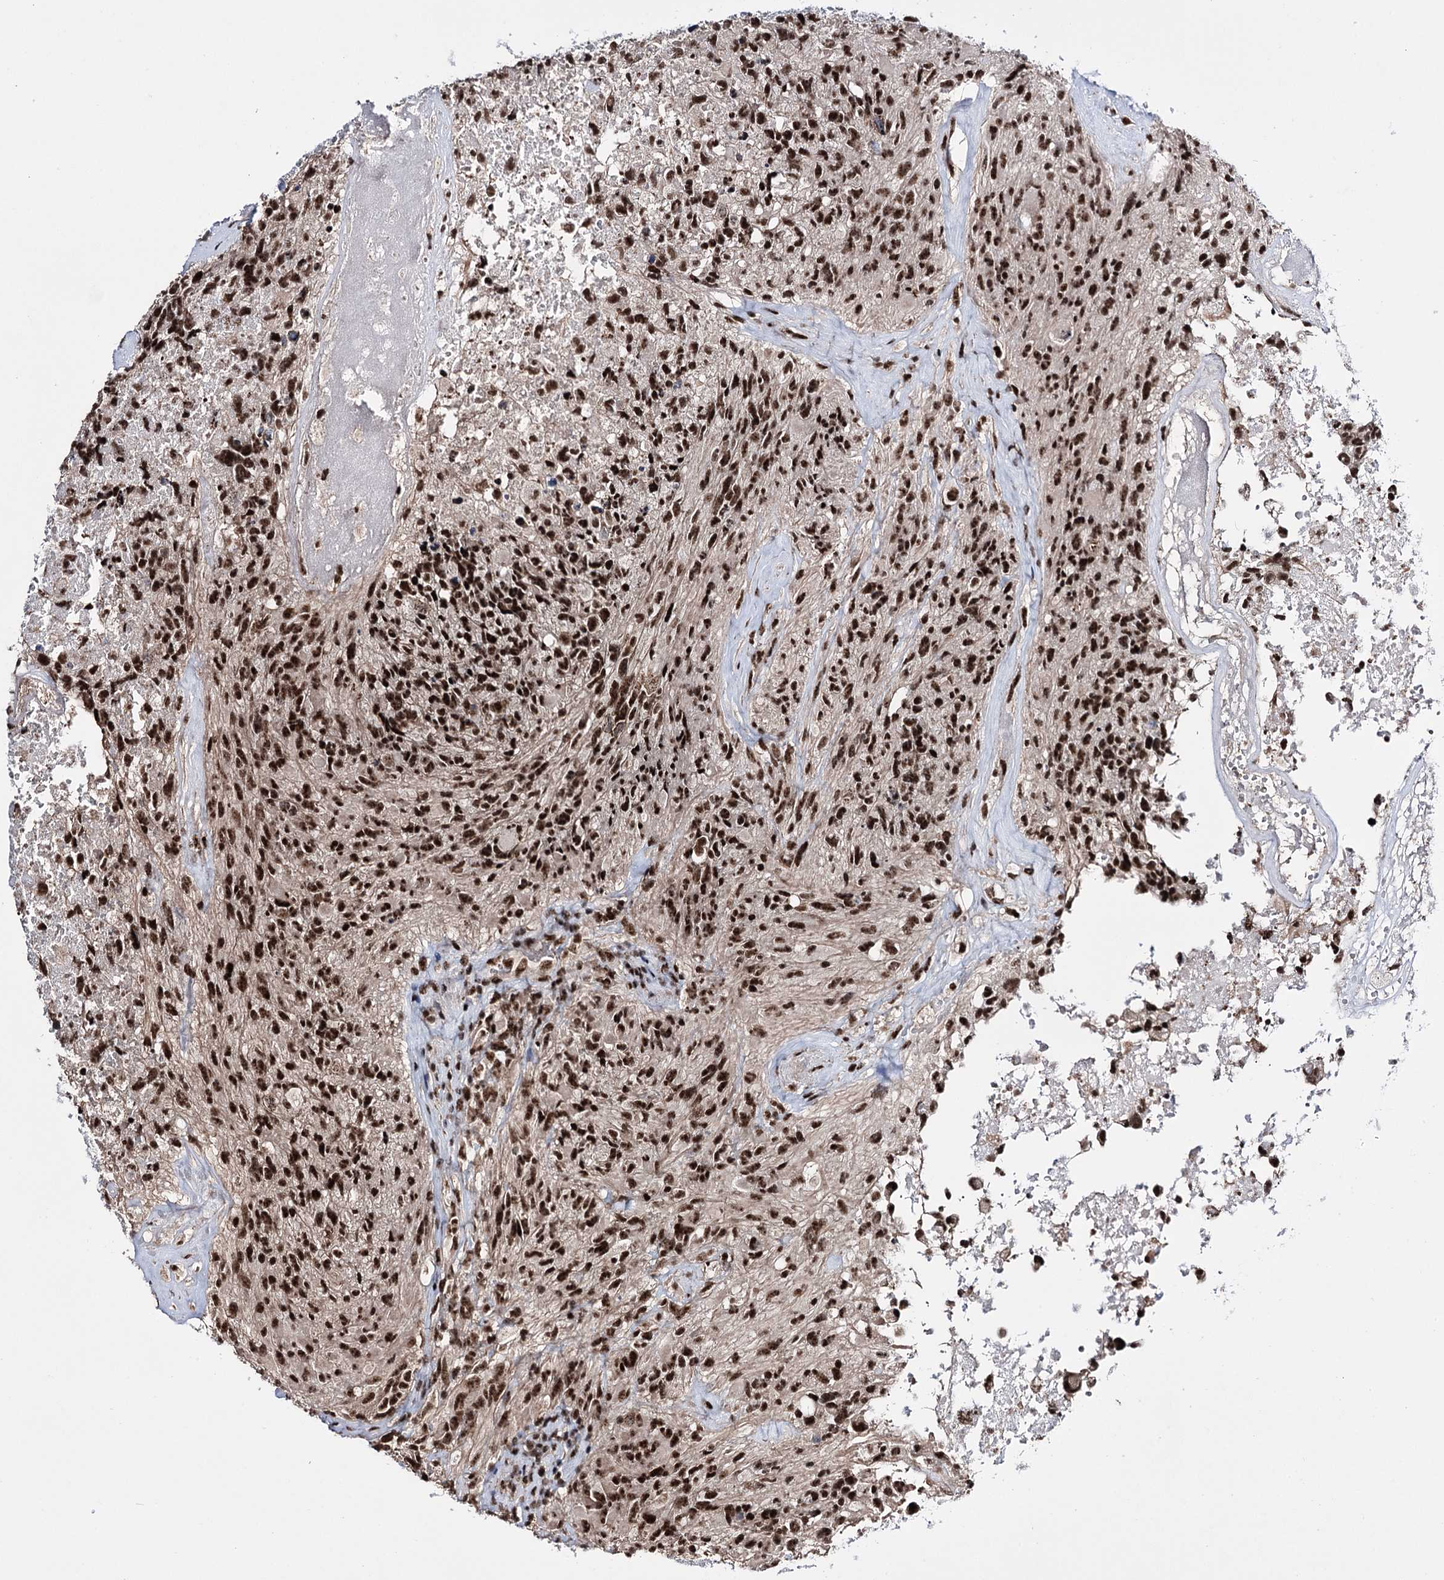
{"staining": {"intensity": "strong", "quantity": ">75%", "location": "nuclear"}, "tissue": "glioma", "cell_type": "Tumor cells", "image_type": "cancer", "snomed": [{"axis": "morphology", "description": "Glioma, malignant, High grade"}, {"axis": "topography", "description": "Brain"}], "caption": "High-grade glioma (malignant) stained with IHC shows strong nuclear staining in about >75% of tumor cells.", "gene": "PRPF40A", "patient": {"sex": "male", "age": 76}}